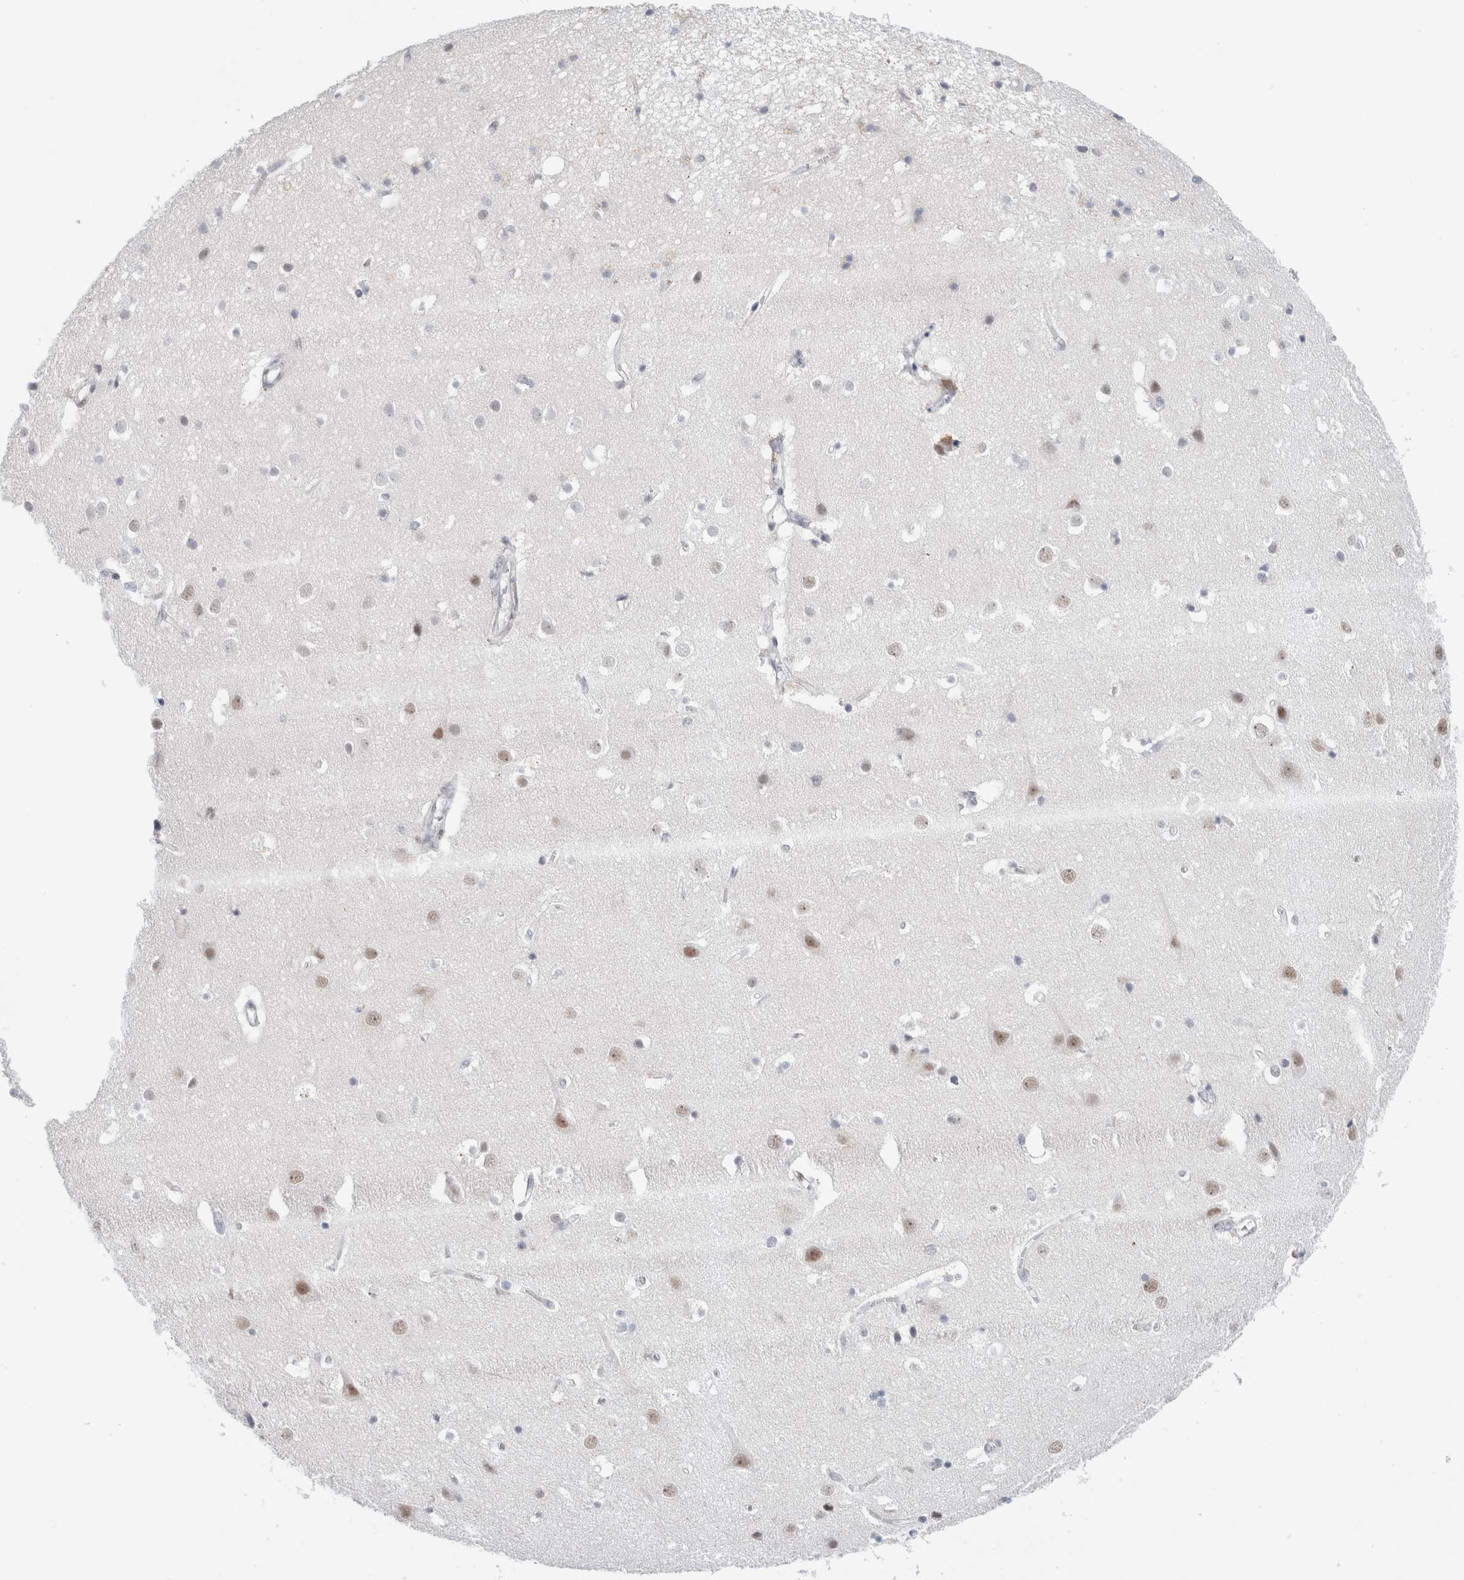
{"staining": {"intensity": "negative", "quantity": "none", "location": "none"}, "tissue": "cerebral cortex", "cell_type": "Endothelial cells", "image_type": "normal", "snomed": [{"axis": "morphology", "description": "Normal tissue, NOS"}, {"axis": "topography", "description": "Cerebral cortex"}], "caption": "Human cerebral cortex stained for a protein using IHC displays no positivity in endothelial cells.", "gene": "KNL1", "patient": {"sex": "male", "age": 54}}